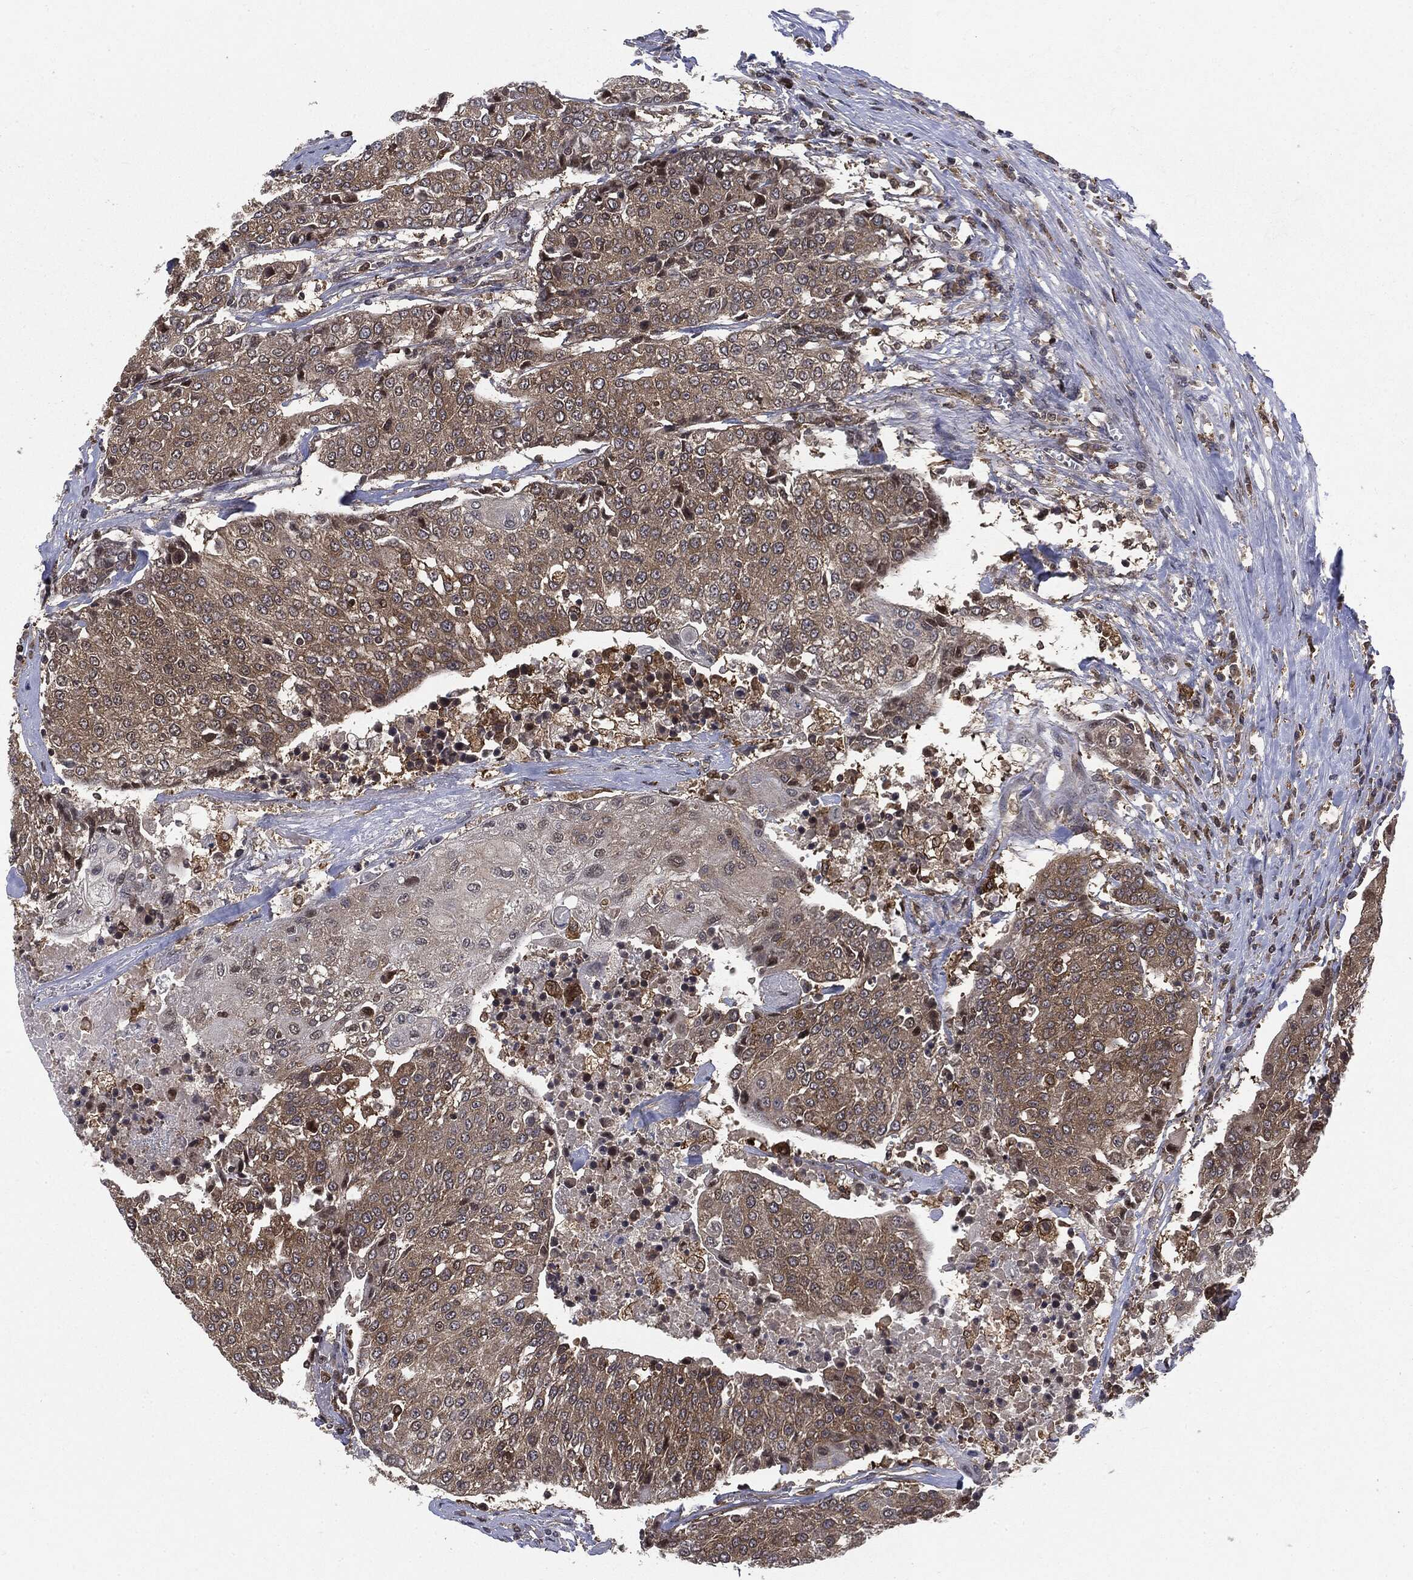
{"staining": {"intensity": "weak", "quantity": ">75%", "location": "cytoplasmic/membranous"}, "tissue": "urothelial cancer", "cell_type": "Tumor cells", "image_type": "cancer", "snomed": [{"axis": "morphology", "description": "Urothelial carcinoma, High grade"}, {"axis": "topography", "description": "Urinary bladder"}], "caption": "Protein staining demonstrates weak cytoplasmic/membranous expression in about >75% of tumor cells in urothelial cancer.", "gene": "SNX5", "patient": {"sex": "female", "age": 85}}